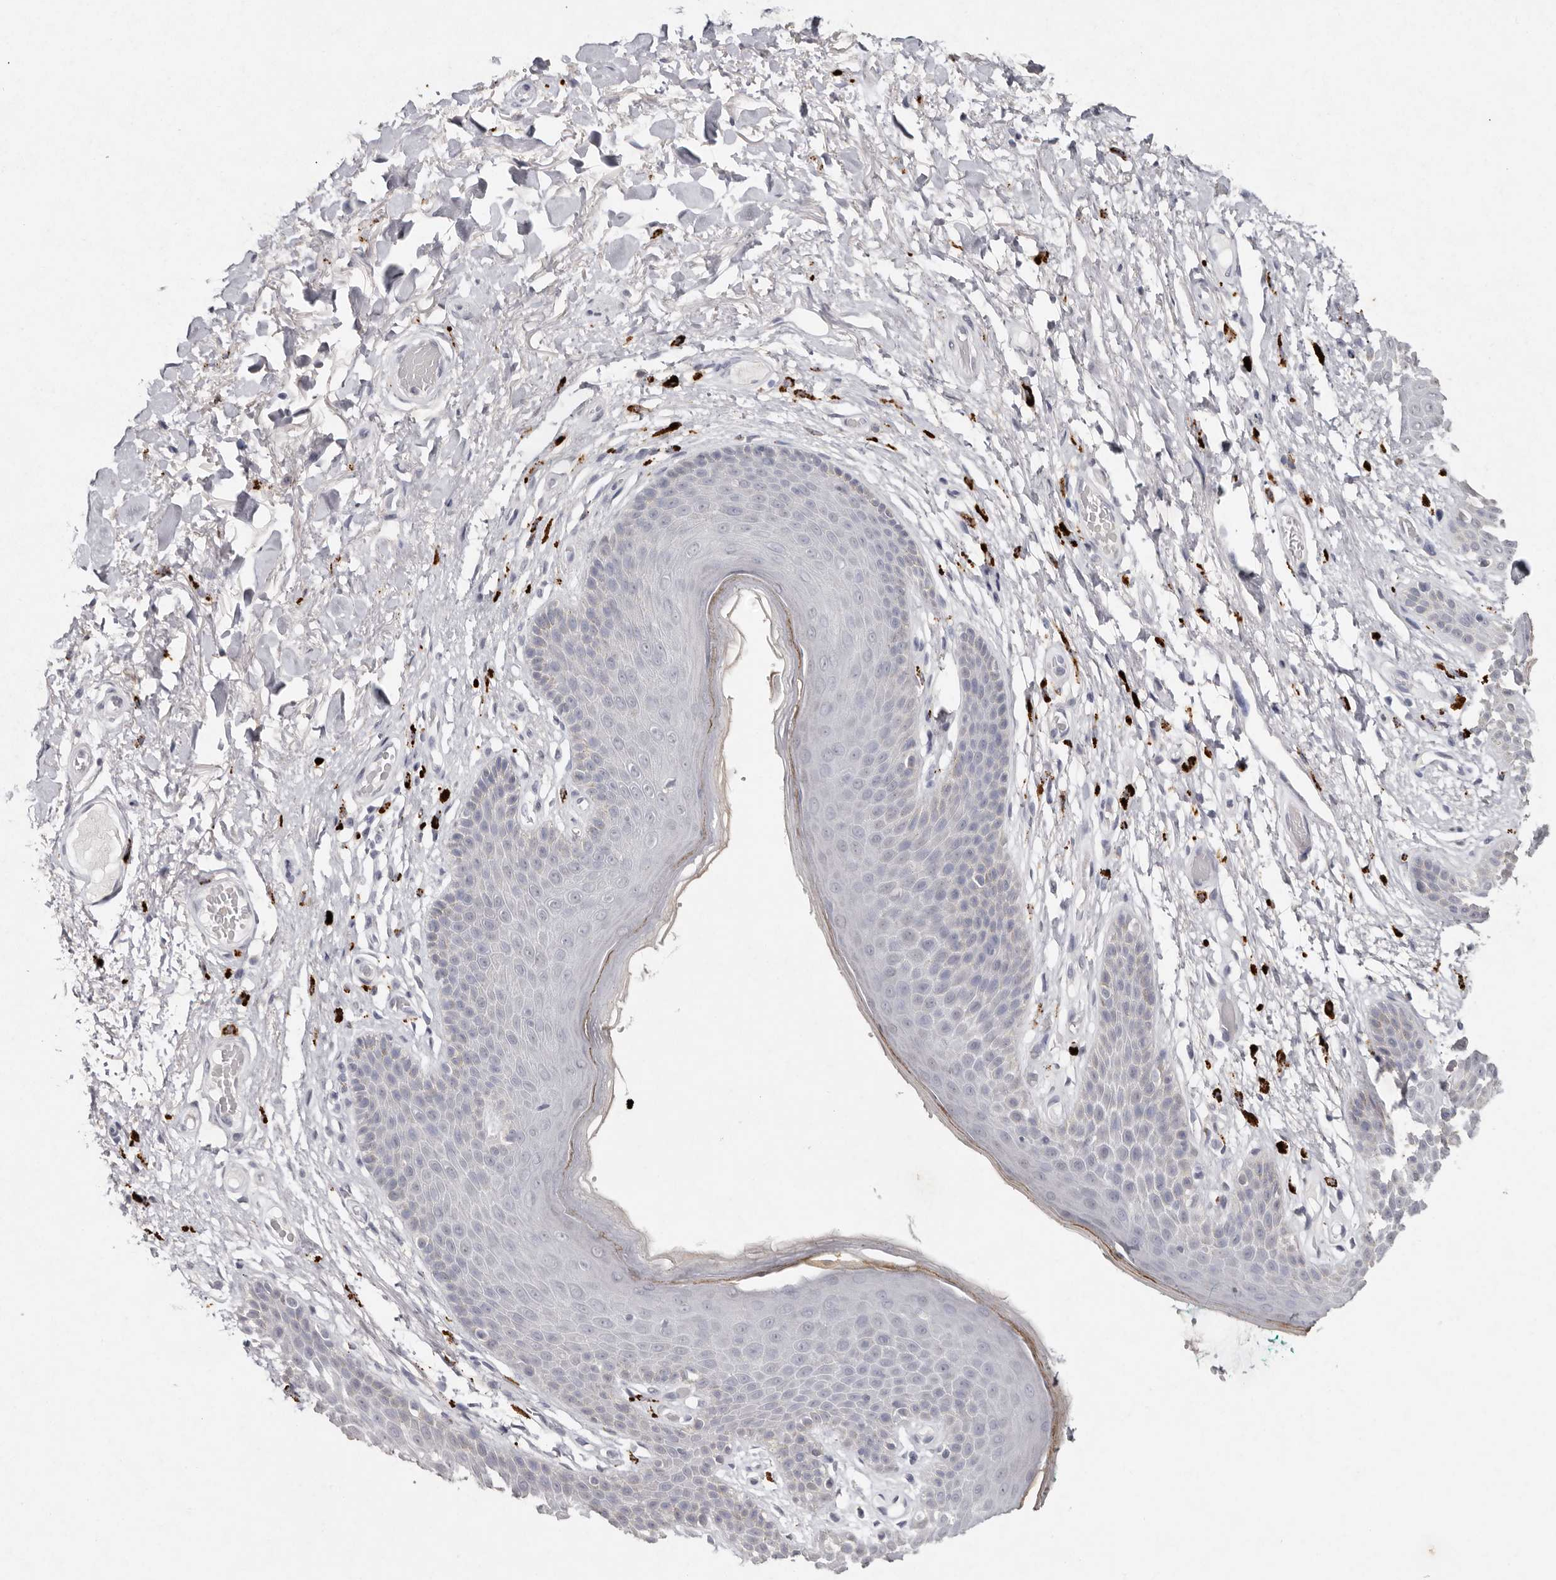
{"staining": {"intensity": "weak", "quantity": "<25%", "location": "cytoplasmic/membranous"}, "tissue": "skin", "cell_type": "Epidermal cells", "image_type": "normal", "snomed": [{"axis": "morphology", "description": "Normal tissue, NOS"}, {"axis": "topography", "description": "Anal"}], "caption": "High magnification brightfield microscopy of unremarkable skin stained with DAB (3,3'-diaminobenzidine) (brown) and counterstained with hematoxylin (blue): epidermal cells show no significant positivity. (Brightfield microscopy of DAB (3,3'-diaminobenzidine) IHC at high magnification).", "gene": "FAM185A", "patient": {"sex": "male", "age": 74}}